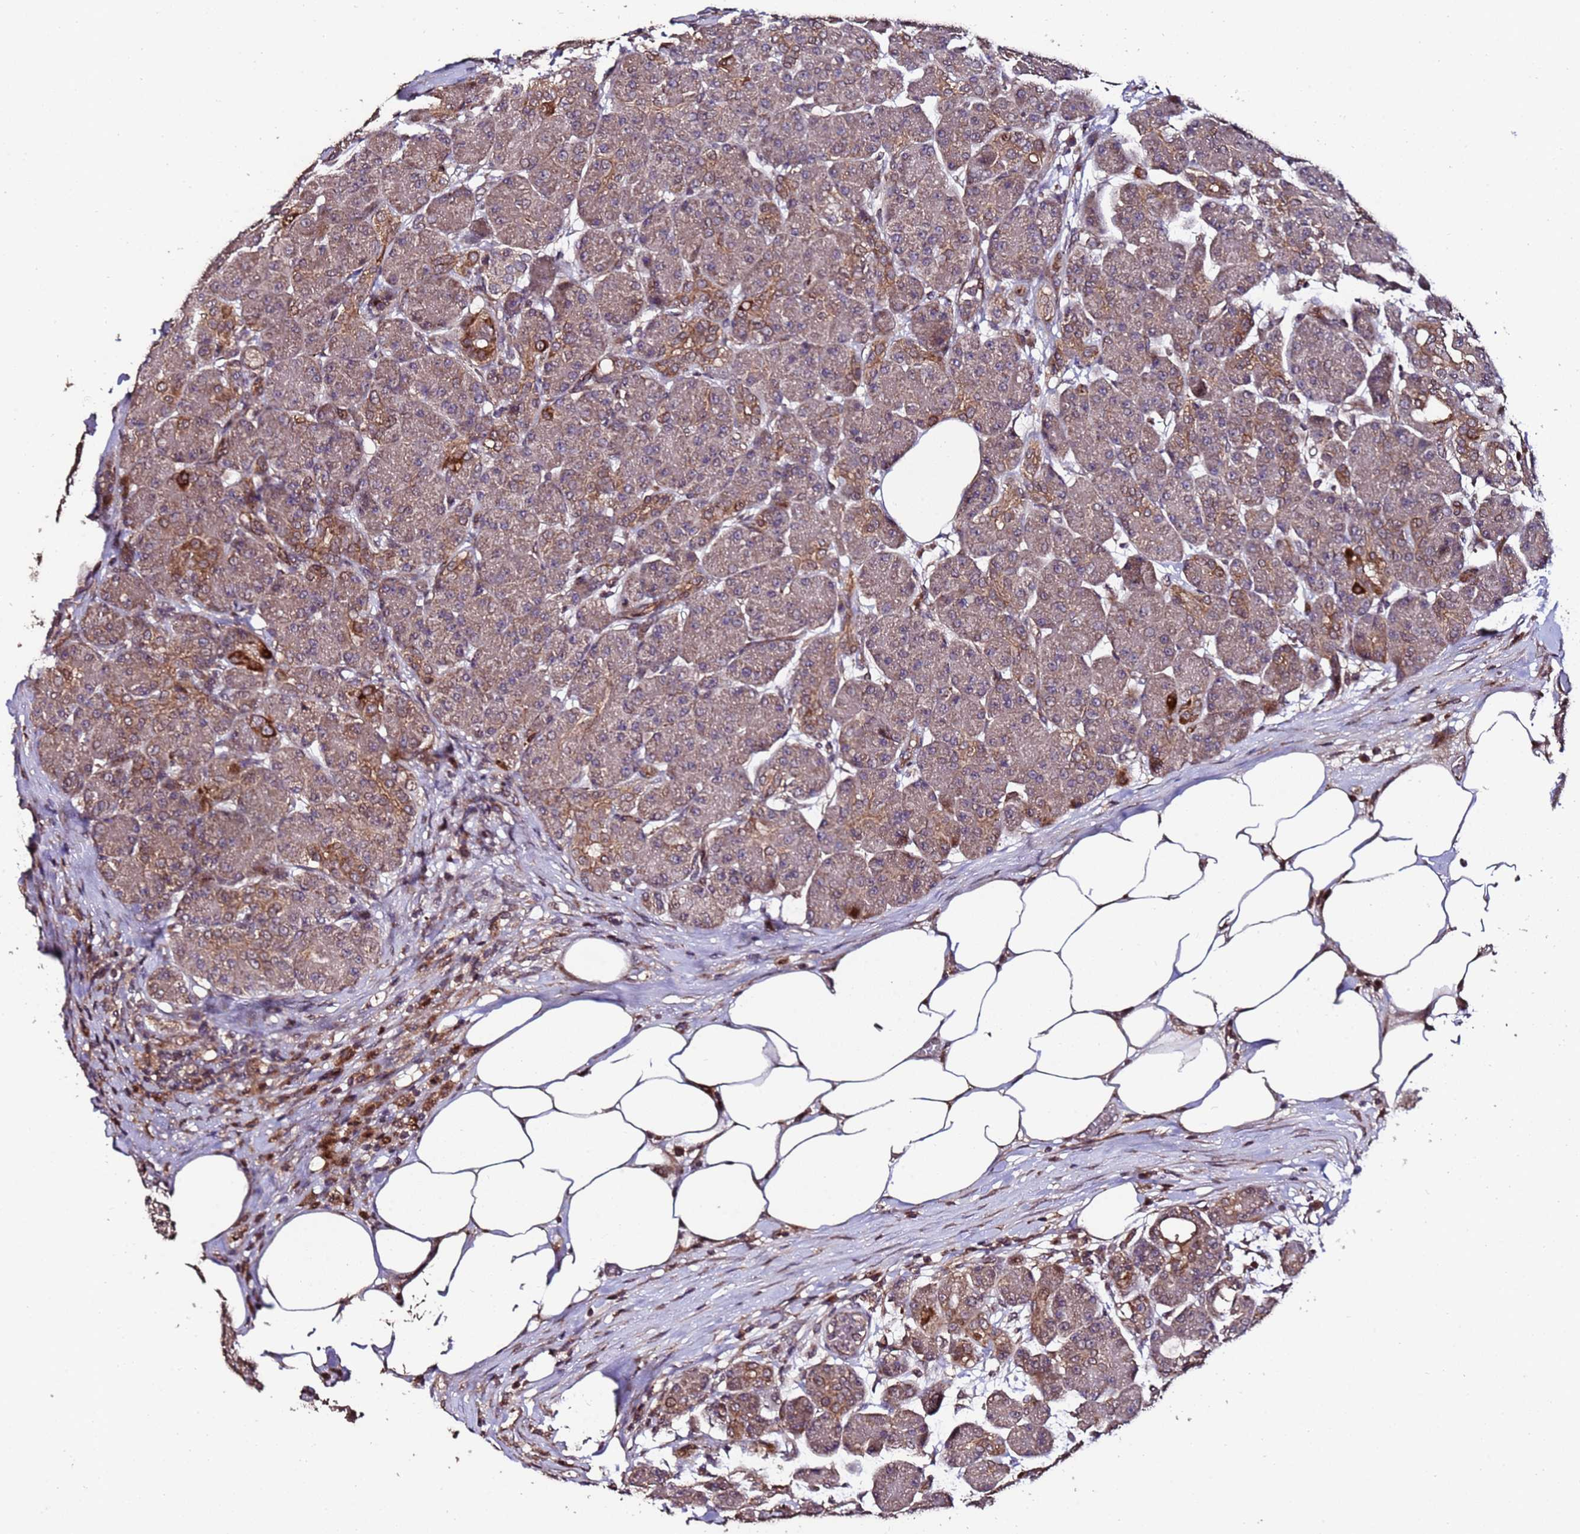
{"staining": {"intensity": "moderate", "quantity": ">75%", "location": "cytoplasmic/membranous"}, "tissue": "pancreas", "cell_type": "Exocrine glandular cells", "image_type": "normal", "snomed": [{"axis": "morphology", "description": "Normal tissue, NOS"}, {"axis": "topography", "description": "Pancreas"}], "caption": "DAB (3,3'-diaminobenzidine) immunohistochemical staining of benign pancreas displays moderate cytoplasmic/membranous protein staining in approximately >75% of exocrine glandular cells.", "gene": "PRODH", "patient": {"sex": "male", "age": 63}}